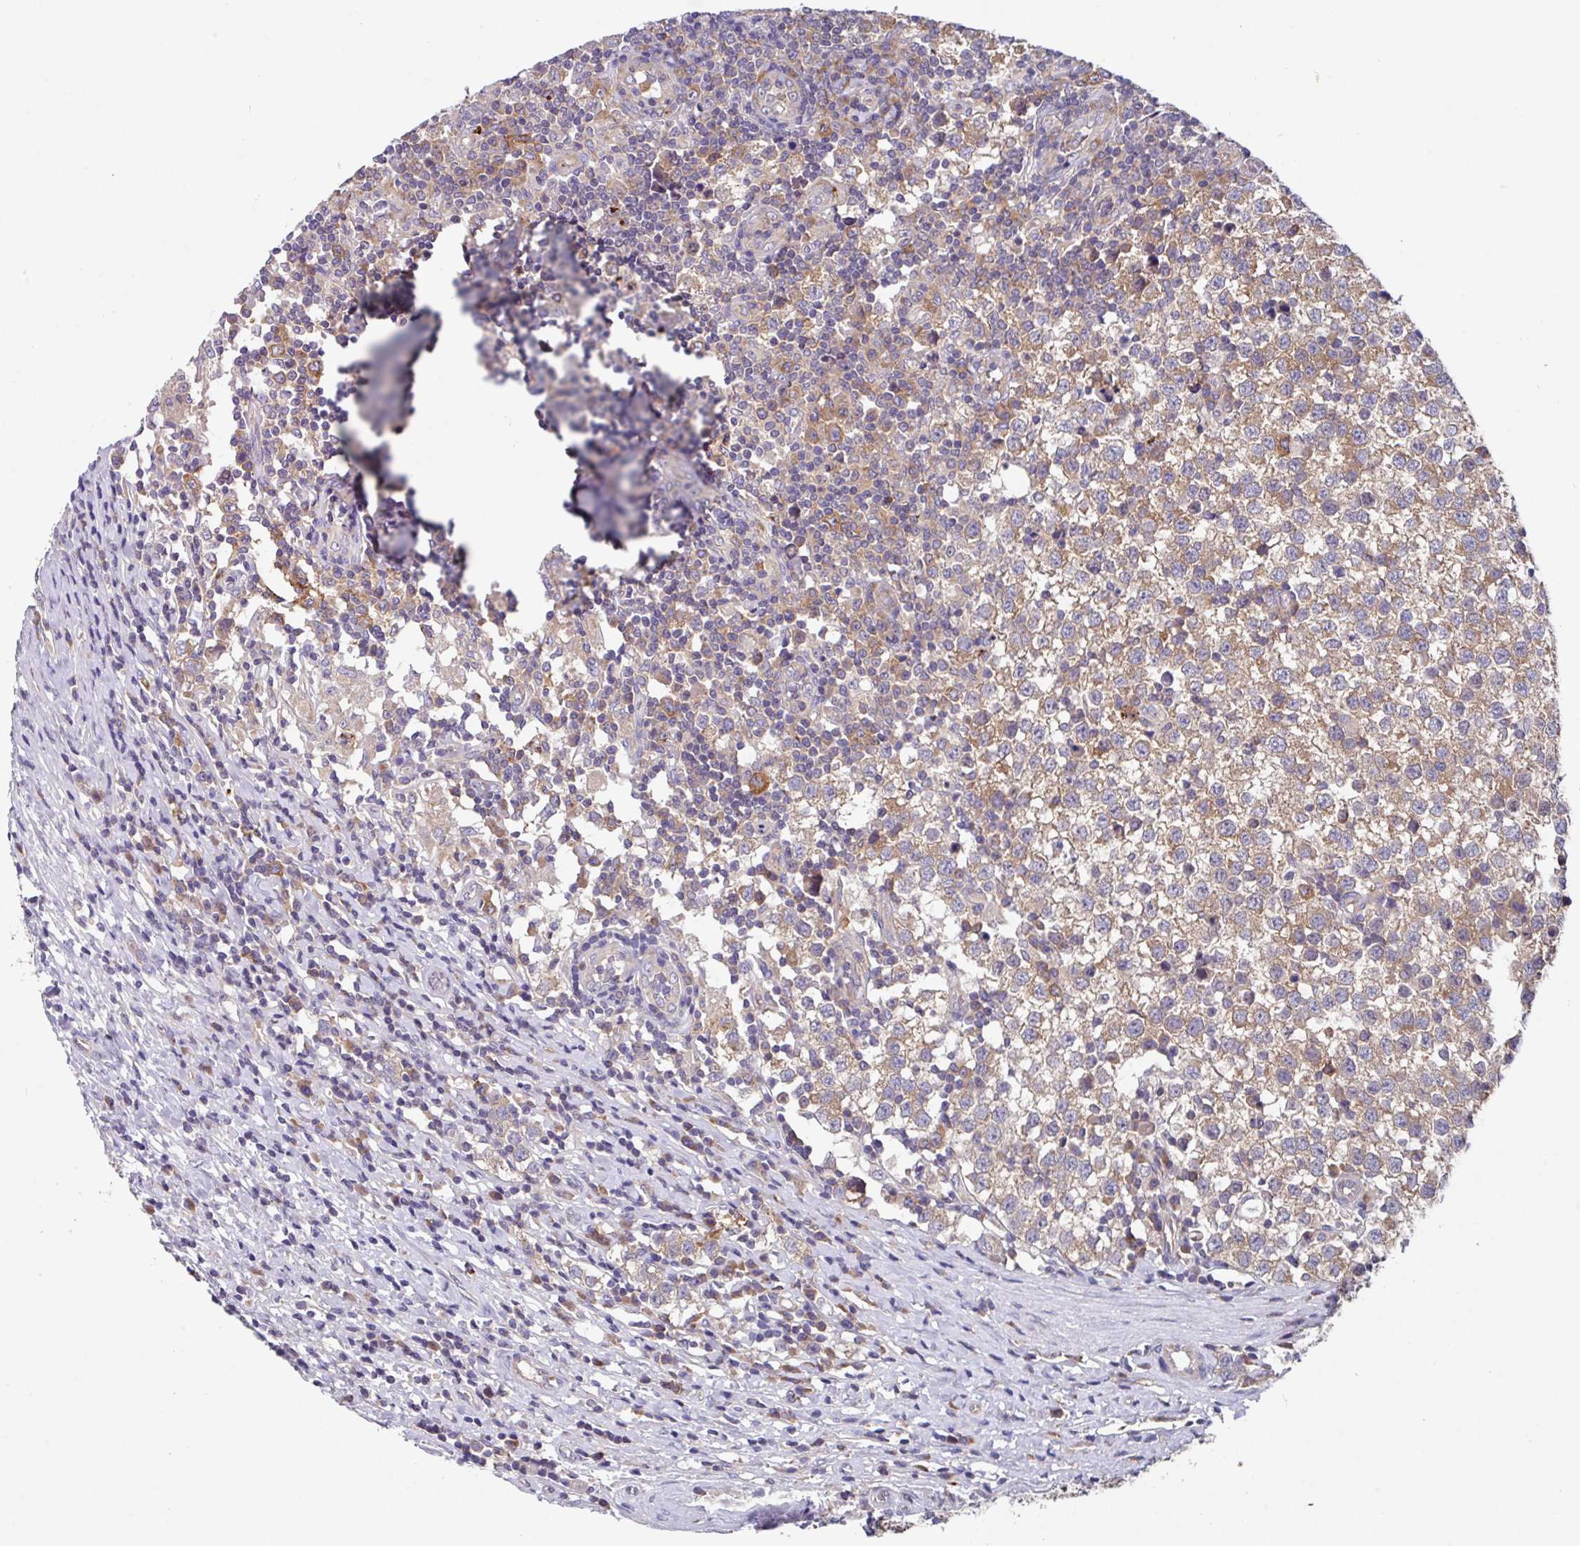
{"staining": {"intensity": "moderate", "quantity": "25%-75%", "location": "cytoplasmic/membranous"}, "tissue": "testis cancer", "cell_type": "Tumor cells", "image_type": "cancer", "snomed": [{"axis": "morphology", "description": "Seminoma, NOS"}, {"axis": "topography", "description": "Testis"}], "caption": "This photomicrograph shows testis seminoma stained with IHC to label a protein in brown. The cytoplasmic/membranous of tumor cells show moderate positivity for the protein. Nuclei are counter-stained blue.", "gene": "EIF4B", "patient": {"sex": "male", "age": 34}}